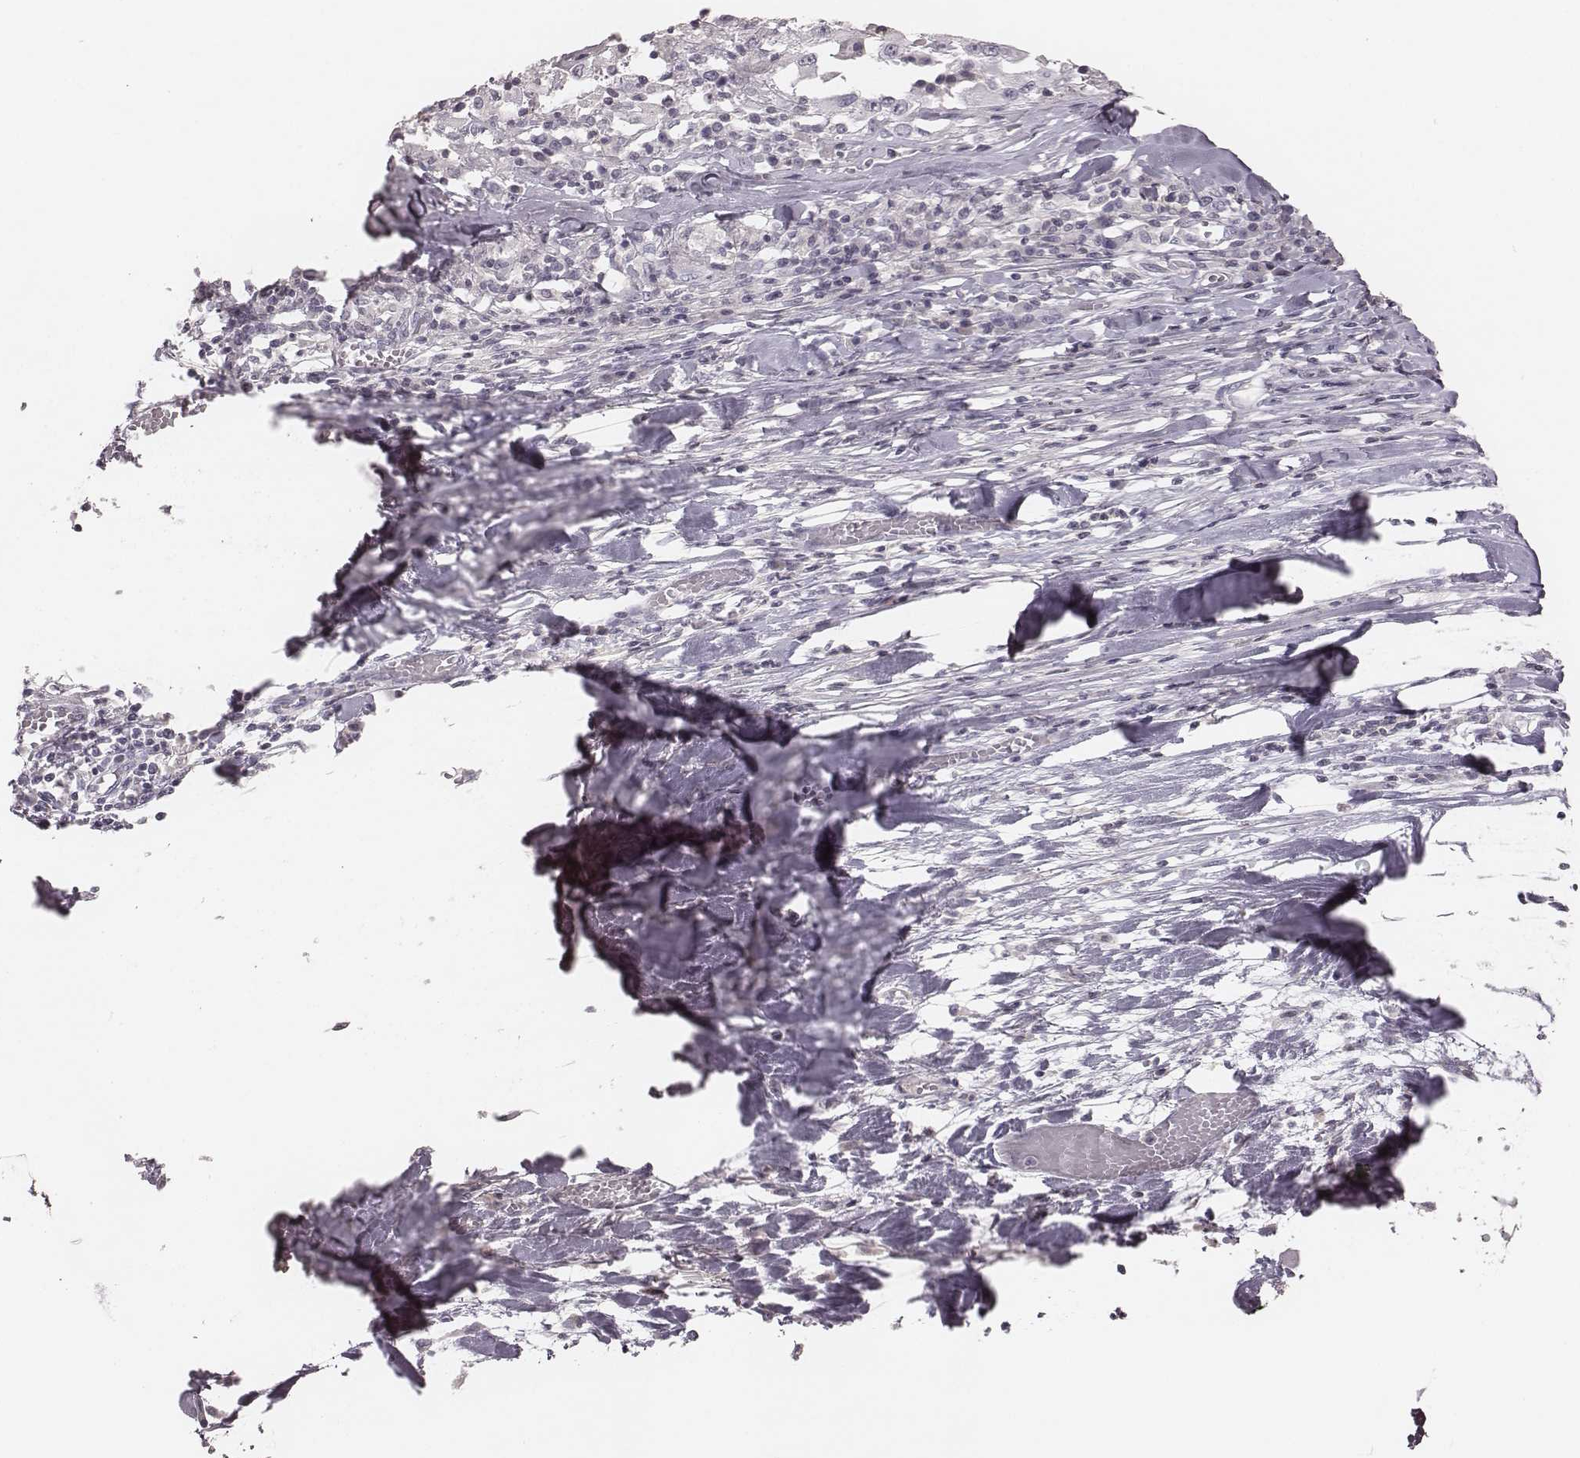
{"staining": {"intensity": "negative", "quantity": "none", "location": "none"}, "tissue": "melanoma", "cell_type": "Tumor cells", "image_type": "cancer", "snomed": [{"axis": "morphology", "description": "Malignant melanoma, Metastatic site"}, {"axis": "topography", "description": "Lymph node"}], "caption": "Immunohistochemistry (IHC) image of human melanoma stained for a protein (brown), which shows no positivity in tumor cells.", "gene": "S100Z", "patient": {"sex": "male", "age": 50}}